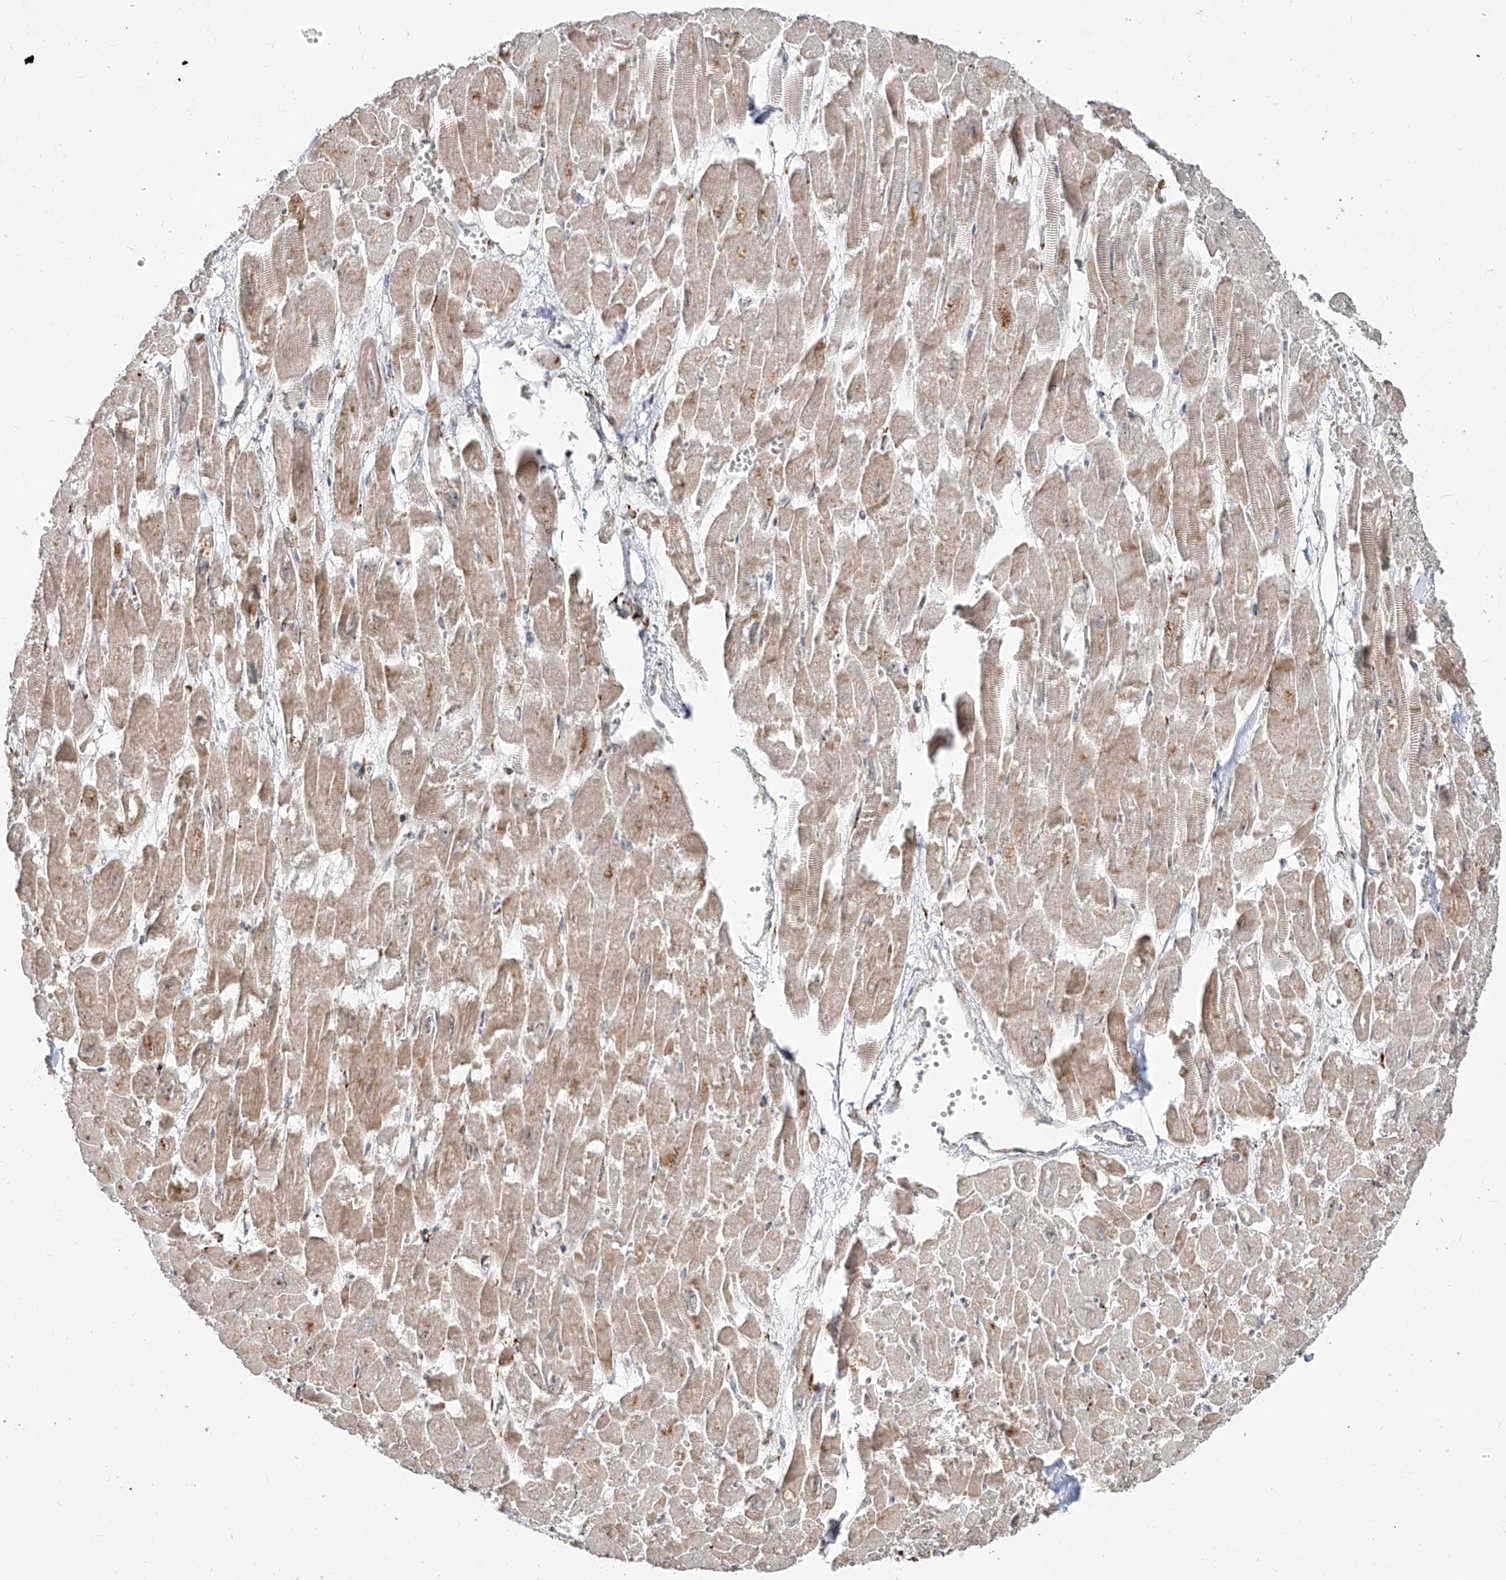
{"staining": {"intensity": "moderate", "quantity": ">75%", "location": "cytoplasmic/membranous"}, "tissue": "heart muscle", "cell_type": "Cardiomyocytes", "image_type": "normal", "snomed": [{"axis": "morphology", "description": "Normal tissue, NOS"}, {"axis": "topography", "description": "Heart"}], "caption": "Moderate cytoplasmic/membranous positivity for a protein is seen in about >75% of cardiomyocytes of normal heart muscle using immunohistochemistry.", "gene": "ZNF710", "patient": {"sex": "male", "age": 54}}